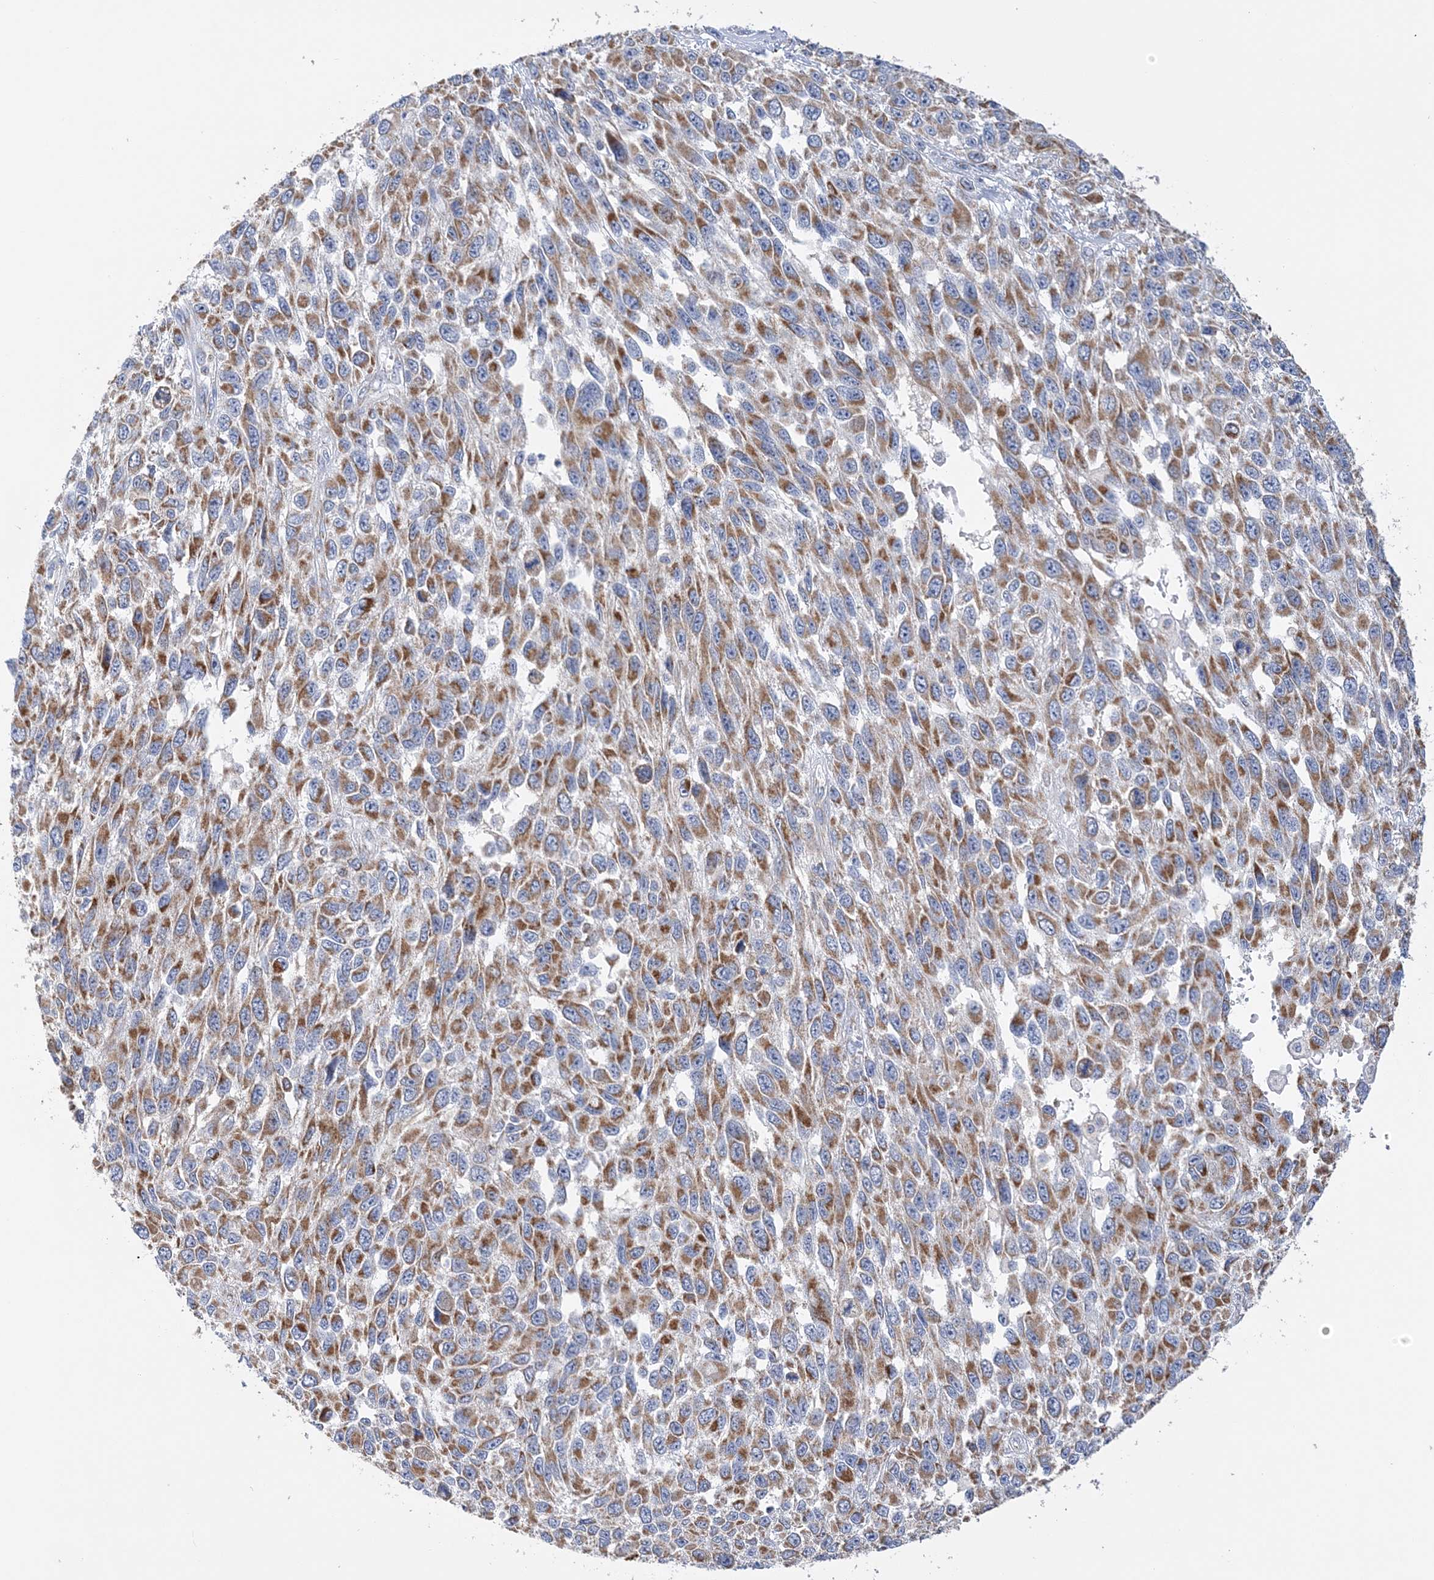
{"staining": {"intensity": "moderate", "quantity": ">75%", "location": "cytoplasmic/membranous"}, "tissue": "melanoma", "cell_type": "Tumor cells", "image_type": "cancer", "snomed": [{"axis": "morphology", "description": "Malignant melanoma, NOS"}, {"axis": "topography", "description": "Skin"}], "caption": "A histopathology image of melanoma stained for a protein reveals moderate cytoplasmic/membranous brown staining in tumor cells. The staining was performed using DAB to visualize the protein expression in brown, while the nuclei were stained in blue with hematoxylin (Magnification: 20x).", "gene": "TTC32", "patient": {"sex": "female", "age": 96}}